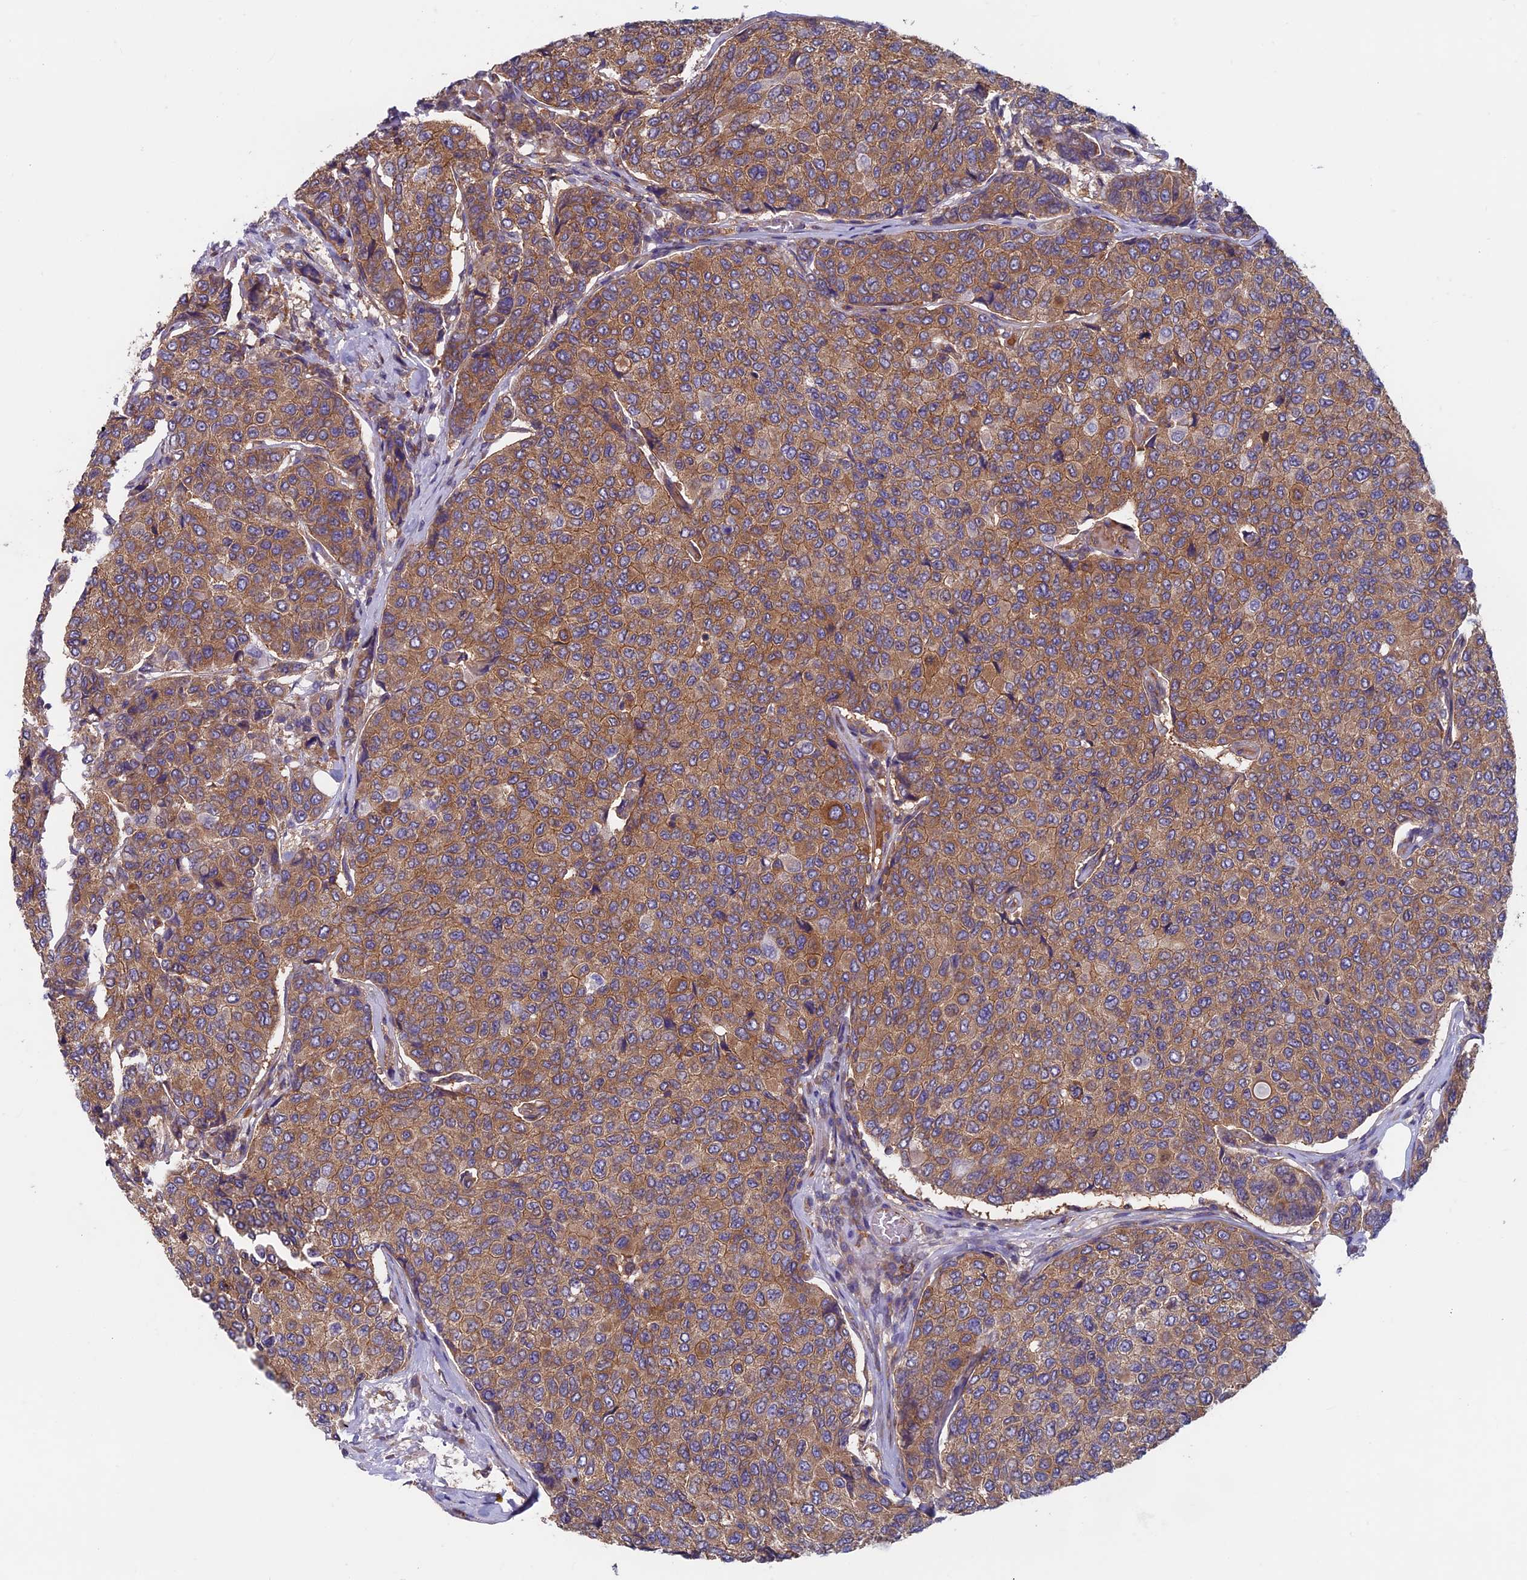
{"staining": {"intensity": "moderate", "quantity": ">75%", "location": "cytoplasmic/membranous"}, "tissue": "breast cancer", "cell_type": "Tumor cells", "image_type": "cancer", "snomed": [{"axis": "morphology", "description": "Duct carcinoma"}, {"axis": "topography", "description": "Breast"}], "caption": "Immunohistochemistry (DAB) staining of breast cancer displays moderate cytoplasmic/membranous protein positivity in about >75% of tumor cells. The staining is performed using DAB brown chromogen to label protein expression. The nuclei are counter-stained blue using hematoxylin.", "gene": "DNM1L", "patient": {"sex": "female", "age": 55}}